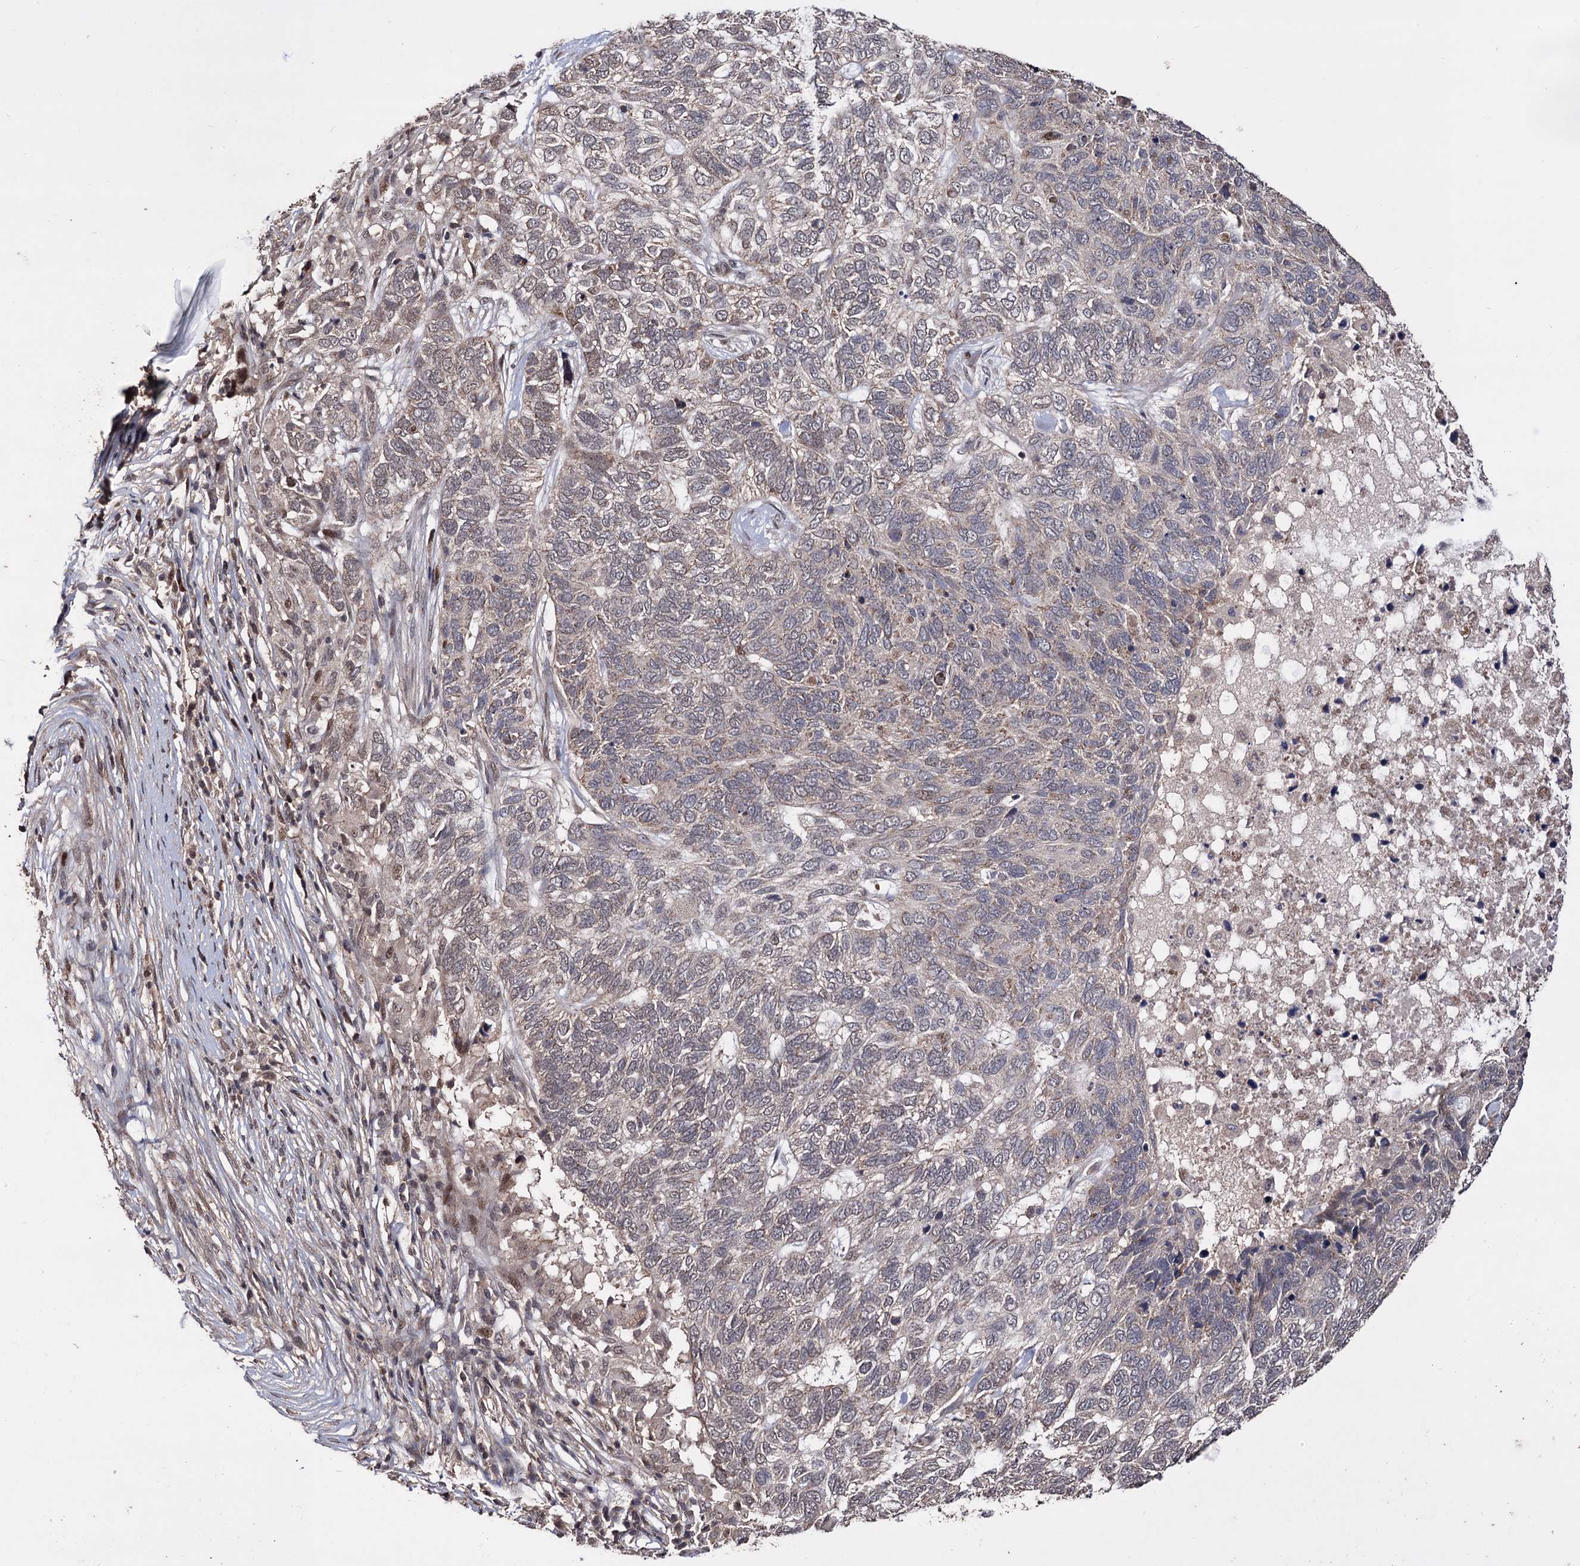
{"staining": {"intensity": "weak", "quantity": "<25%", "location": "cytoplasmic/membranous"}, "tissue": "skin cancer", "cell_type": "Tumor cells", "image_type": "cancer", "snomed": [{"axis": "morphology", "description": "Basal cell carcinoma"}, {"axis": "topography", "description": "Skin"}], "caption": "Immunohistochemistry photomicrograph of neoplastic tissue: skin cancer stained with DAB exhibits no significant protein staining in tumor cells.", "gene": "KLF5", "patient": {"sex": "female", "age": 65}}